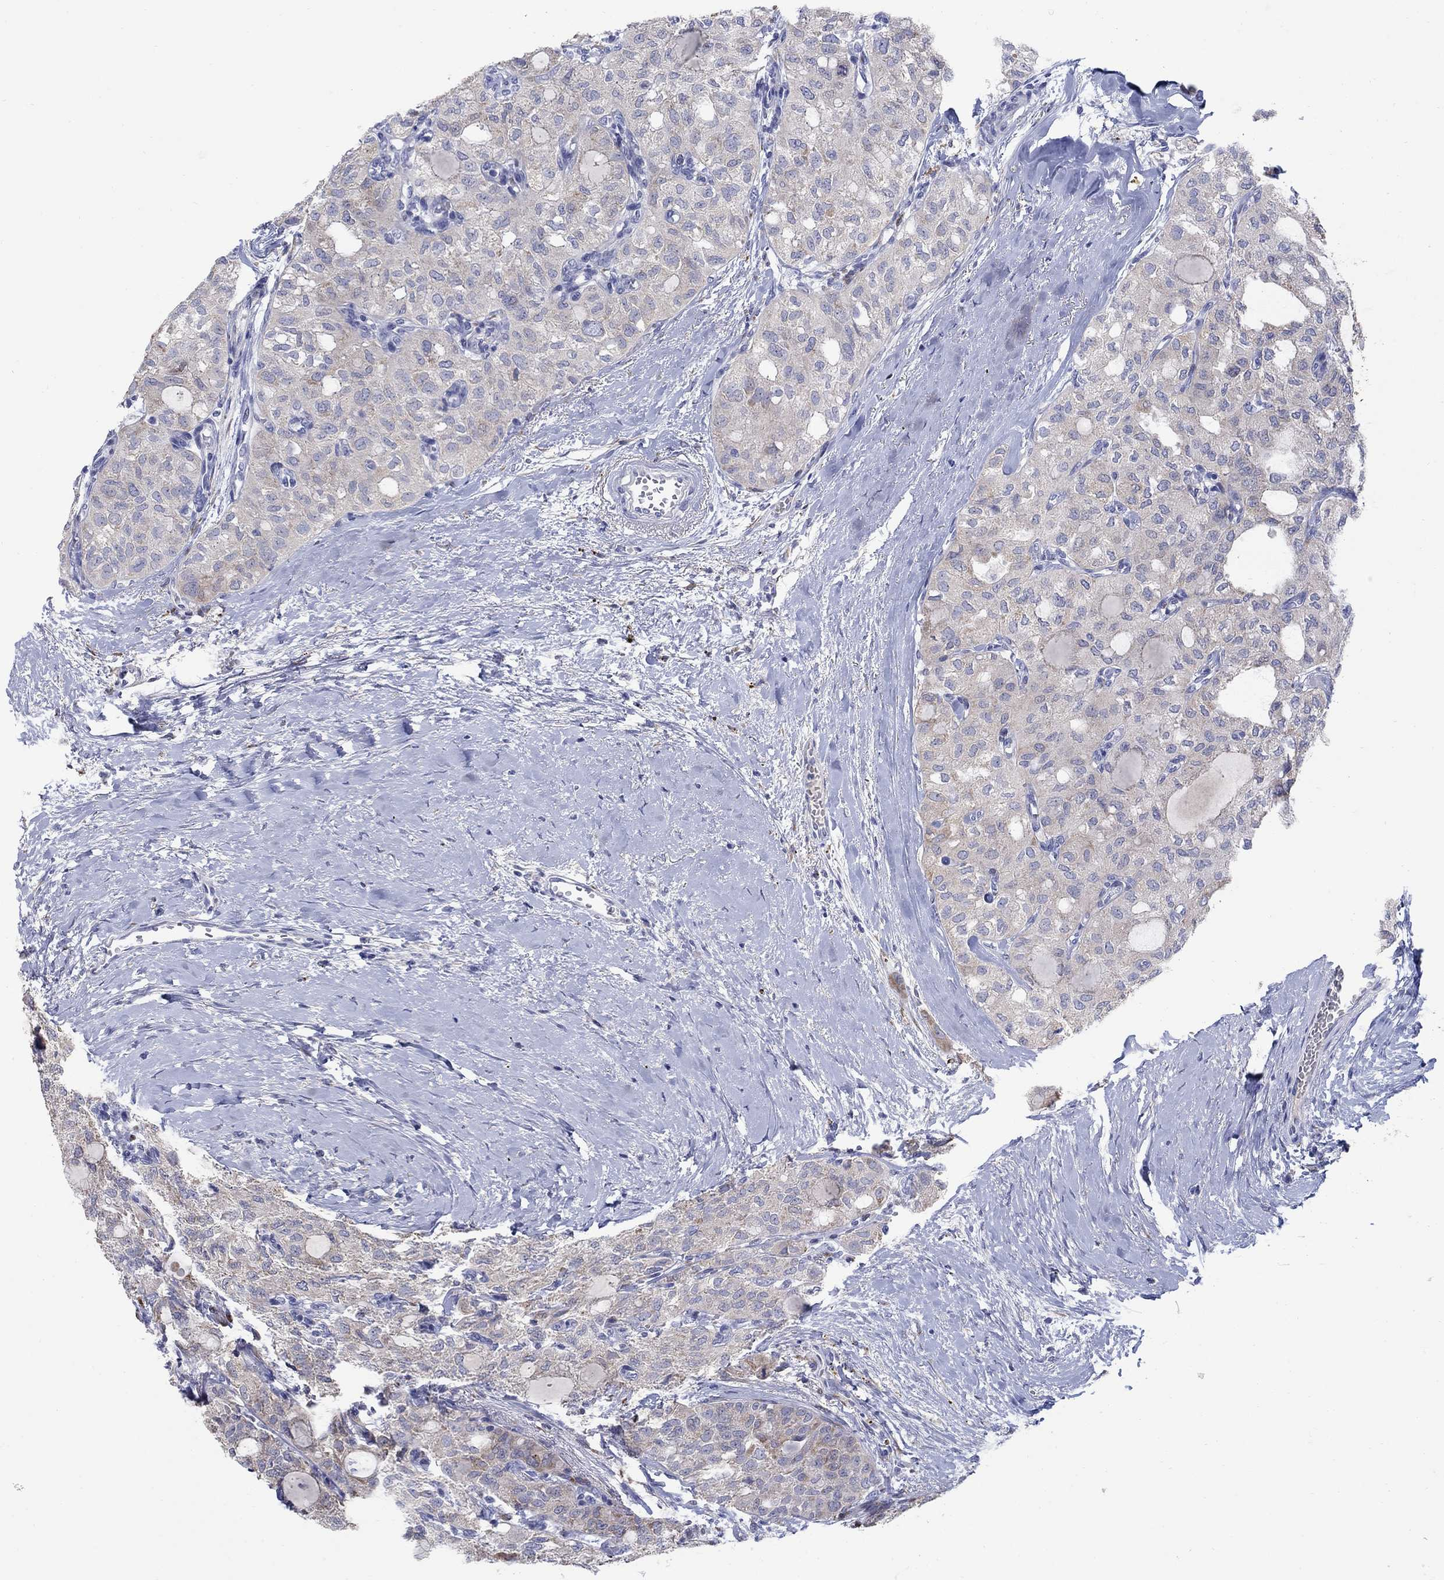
{"staining": {"intensity": "negative", "quantity": "none", "location": "none"}, "tissue": "thyroid cancer", "cell_type": "Tumor cells", "image_type": "cancer", "snomed": [{"axis": "morphology", "description": "Follicular adenoma carcinoma, NOS"}, {"axis": "topography", "description": "Thyroid gland"}], "caption": "Photomicrograph shows no protein staining in tumor cells of thyroid cancer (follicular adenoma carcinoma) tissue. (Brightfield microscopy of DAB immunohistochemistry at high magnification).", "gene": "REEP2", "patient": {"sex": "male", "age": 75}}